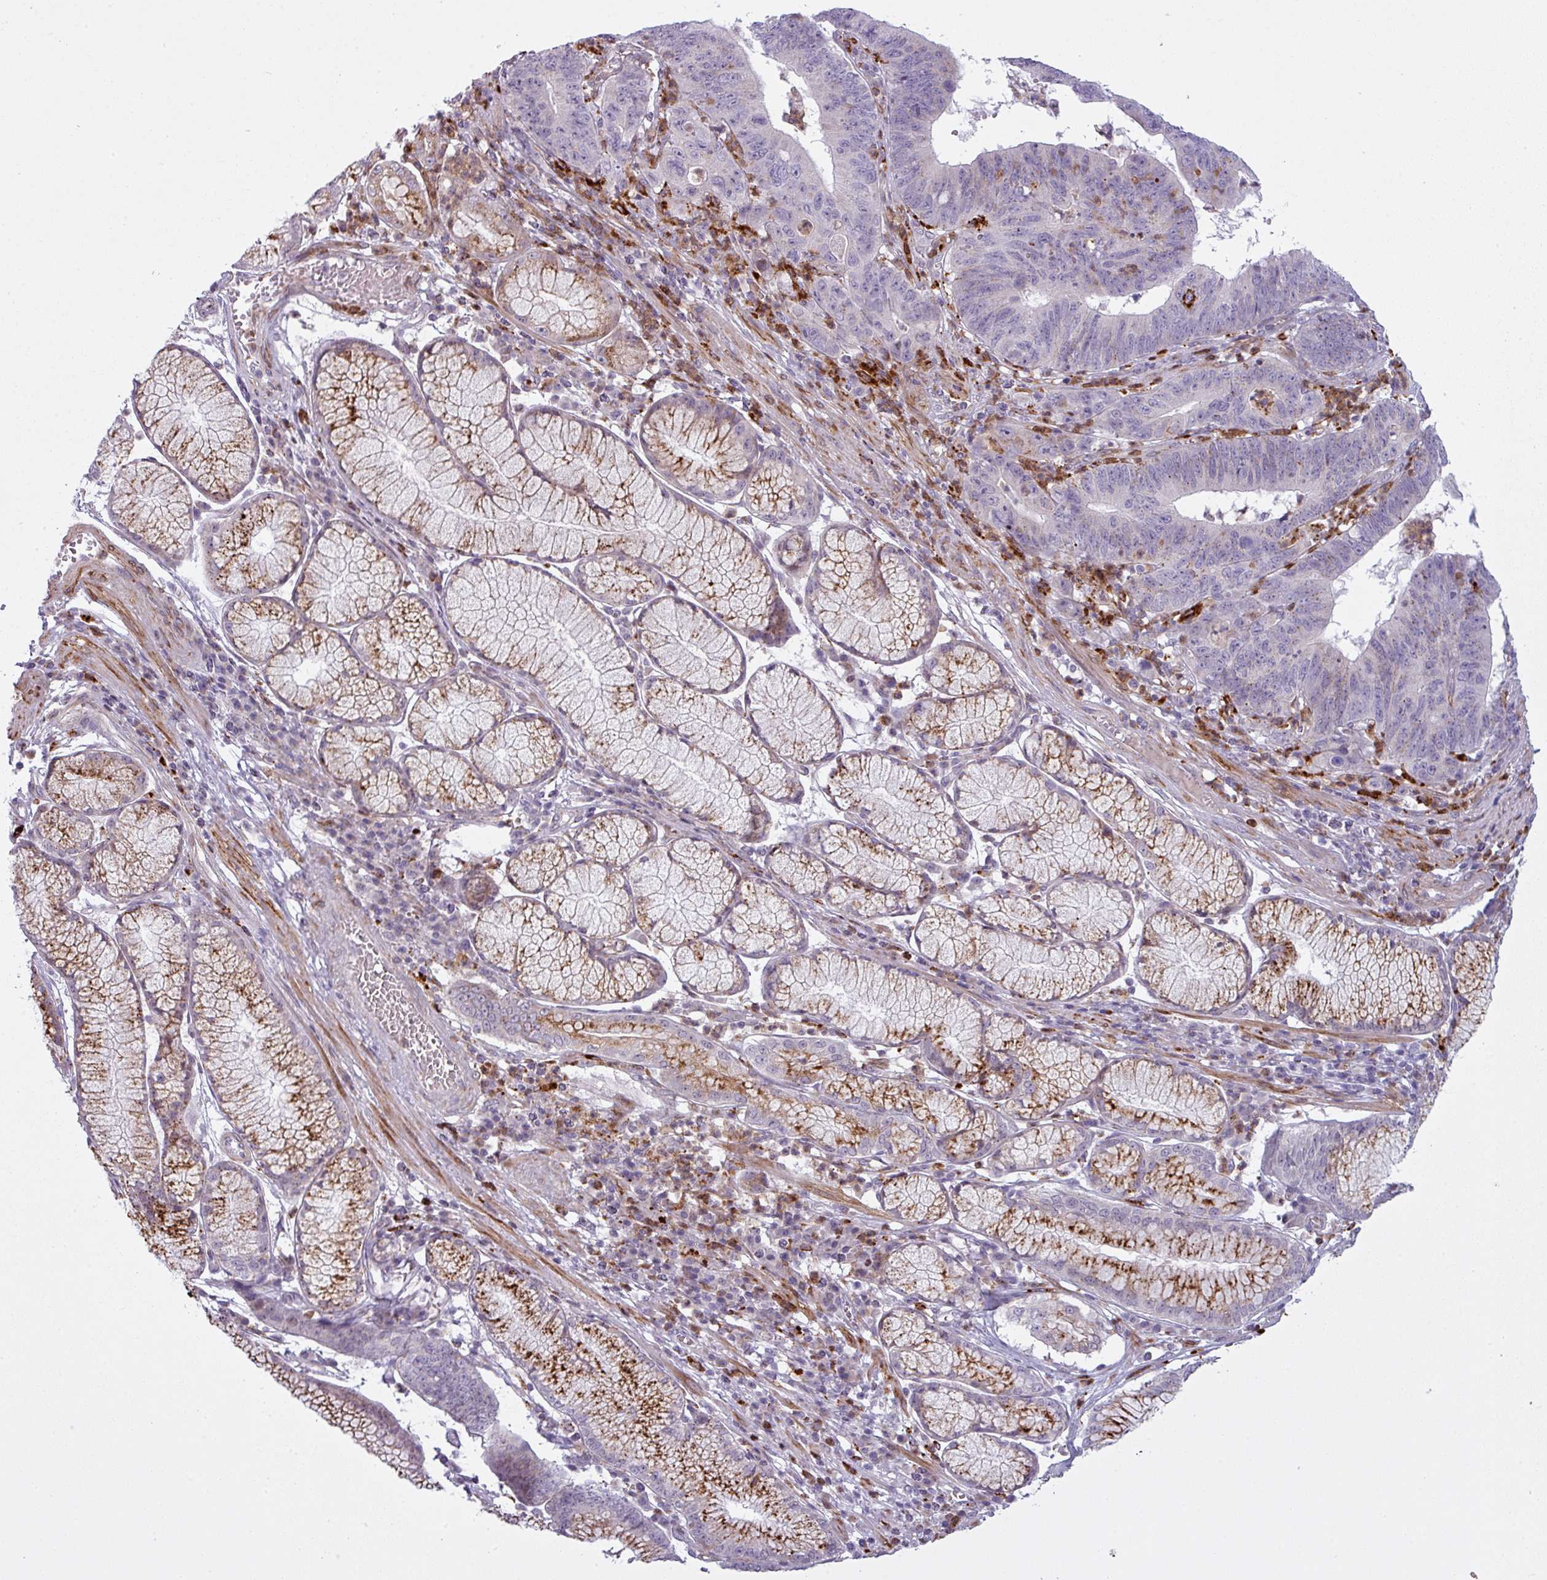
{"staining": {"intensity": "negative", "quantity": "none", "location": "none"}, "tissue": "stomach cancer", "cell_type": "Tumor cells", "image_type": "cancer", "snomed": [{"axis": "morphology", "description": "Adenocarcinoma, NOS"}, {"axis": "topography", "description": "Stomach"}], "caption": "Tumor cells show no significant protein staining in stomach cancer (adenocarcinoma).", "gene": "MAP7D2", "patient": {"sex": "male", "age": 59}}